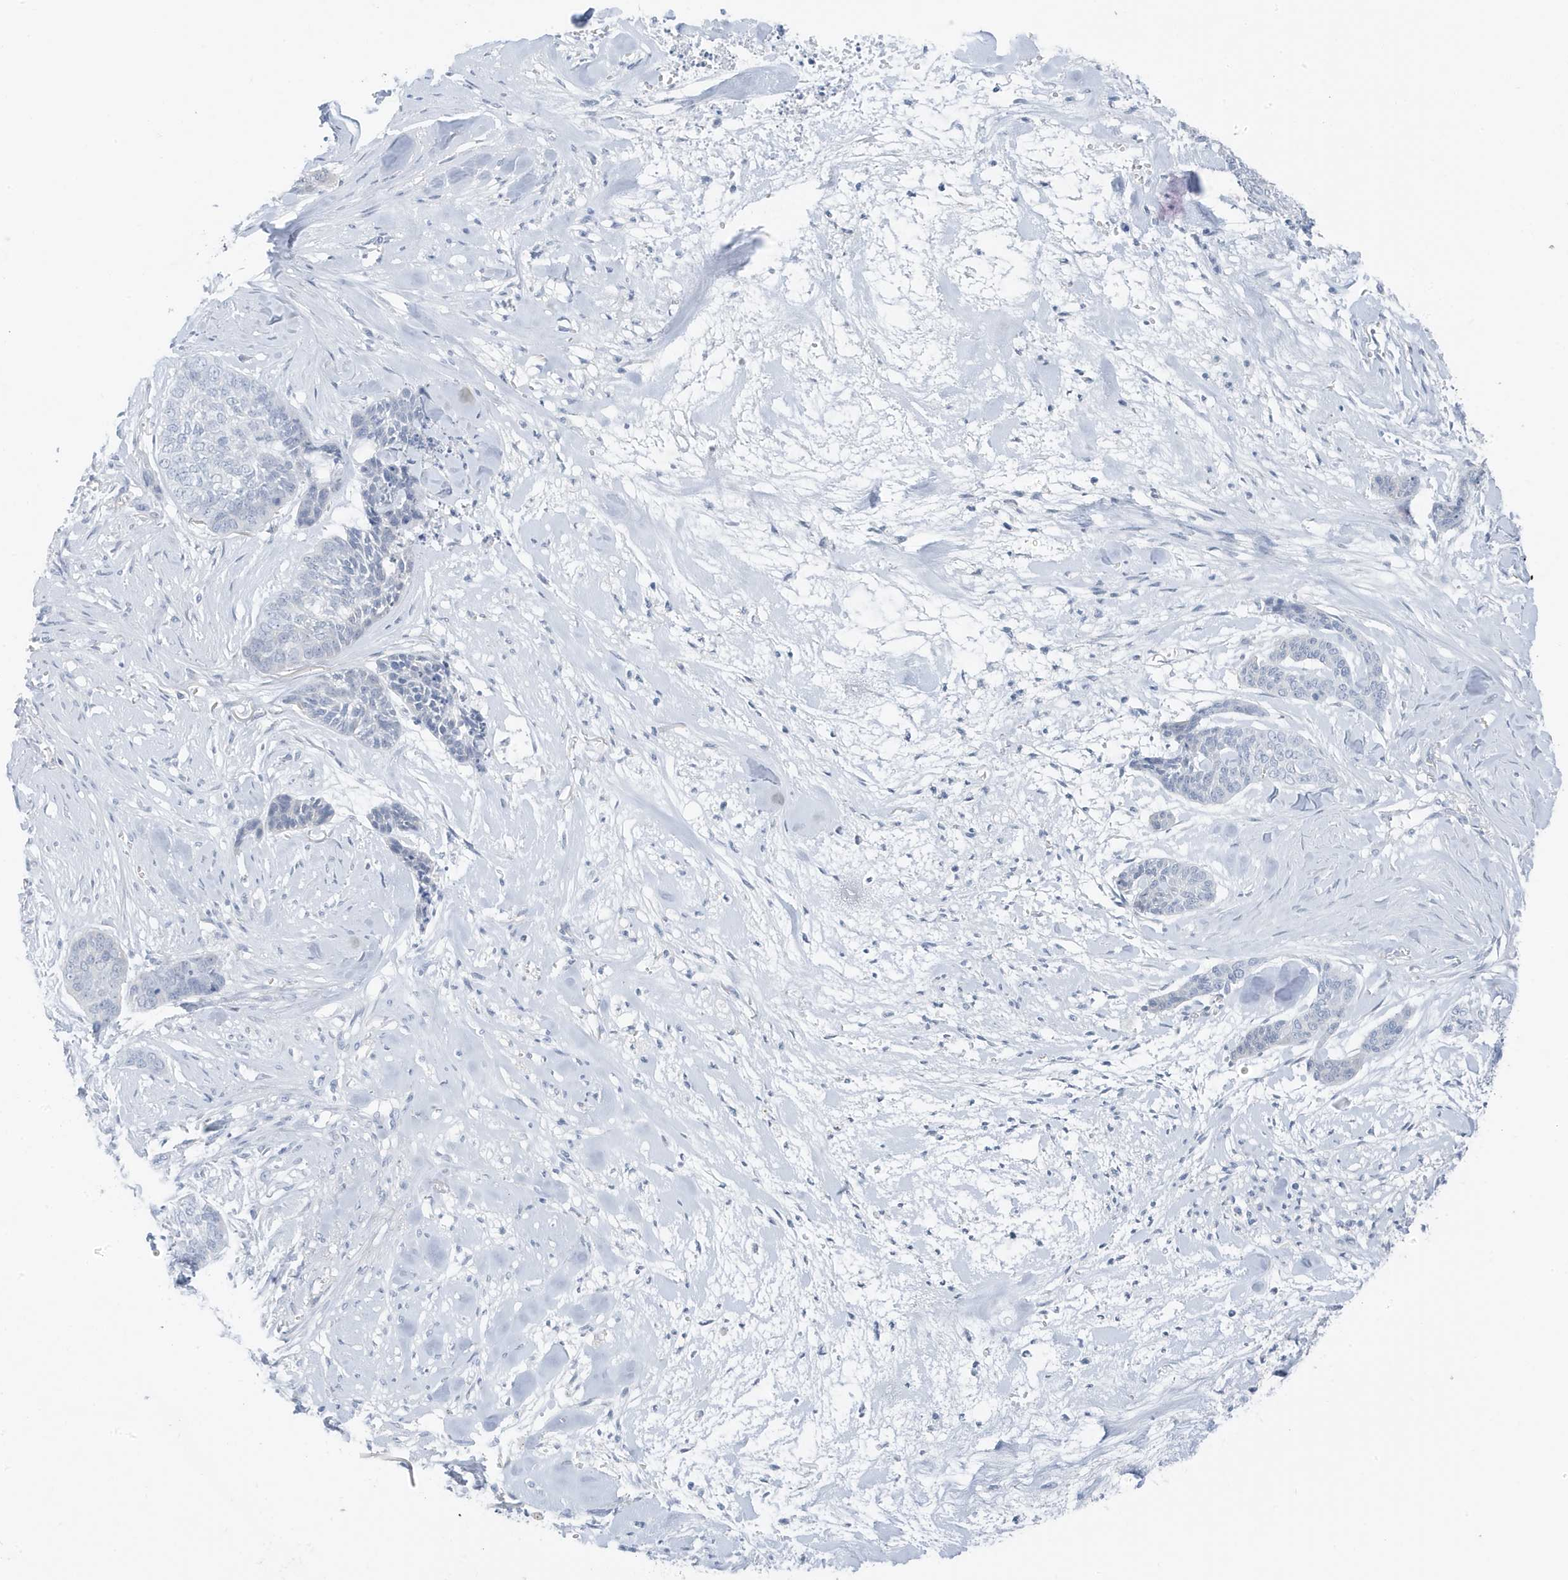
{"staining": {"intensity": "negative", "quantity": "none", "location": "none"}, "tissue": "skin cancer", "cell_type": "Tumor cells", "image_type": "cancer", "snomed": [{"axis": "morphology", "description": "Basal cell carcinoma"}, {"axis": "topography", "description": "Skin"}], "caption": "This is a histopathology image of immunohistochemistry staining of skin basal cell carcinoma, which shows no positivity in tumor cells.", "gene": "ZFP64", "patient": {"sex": "female", "age": 64}}